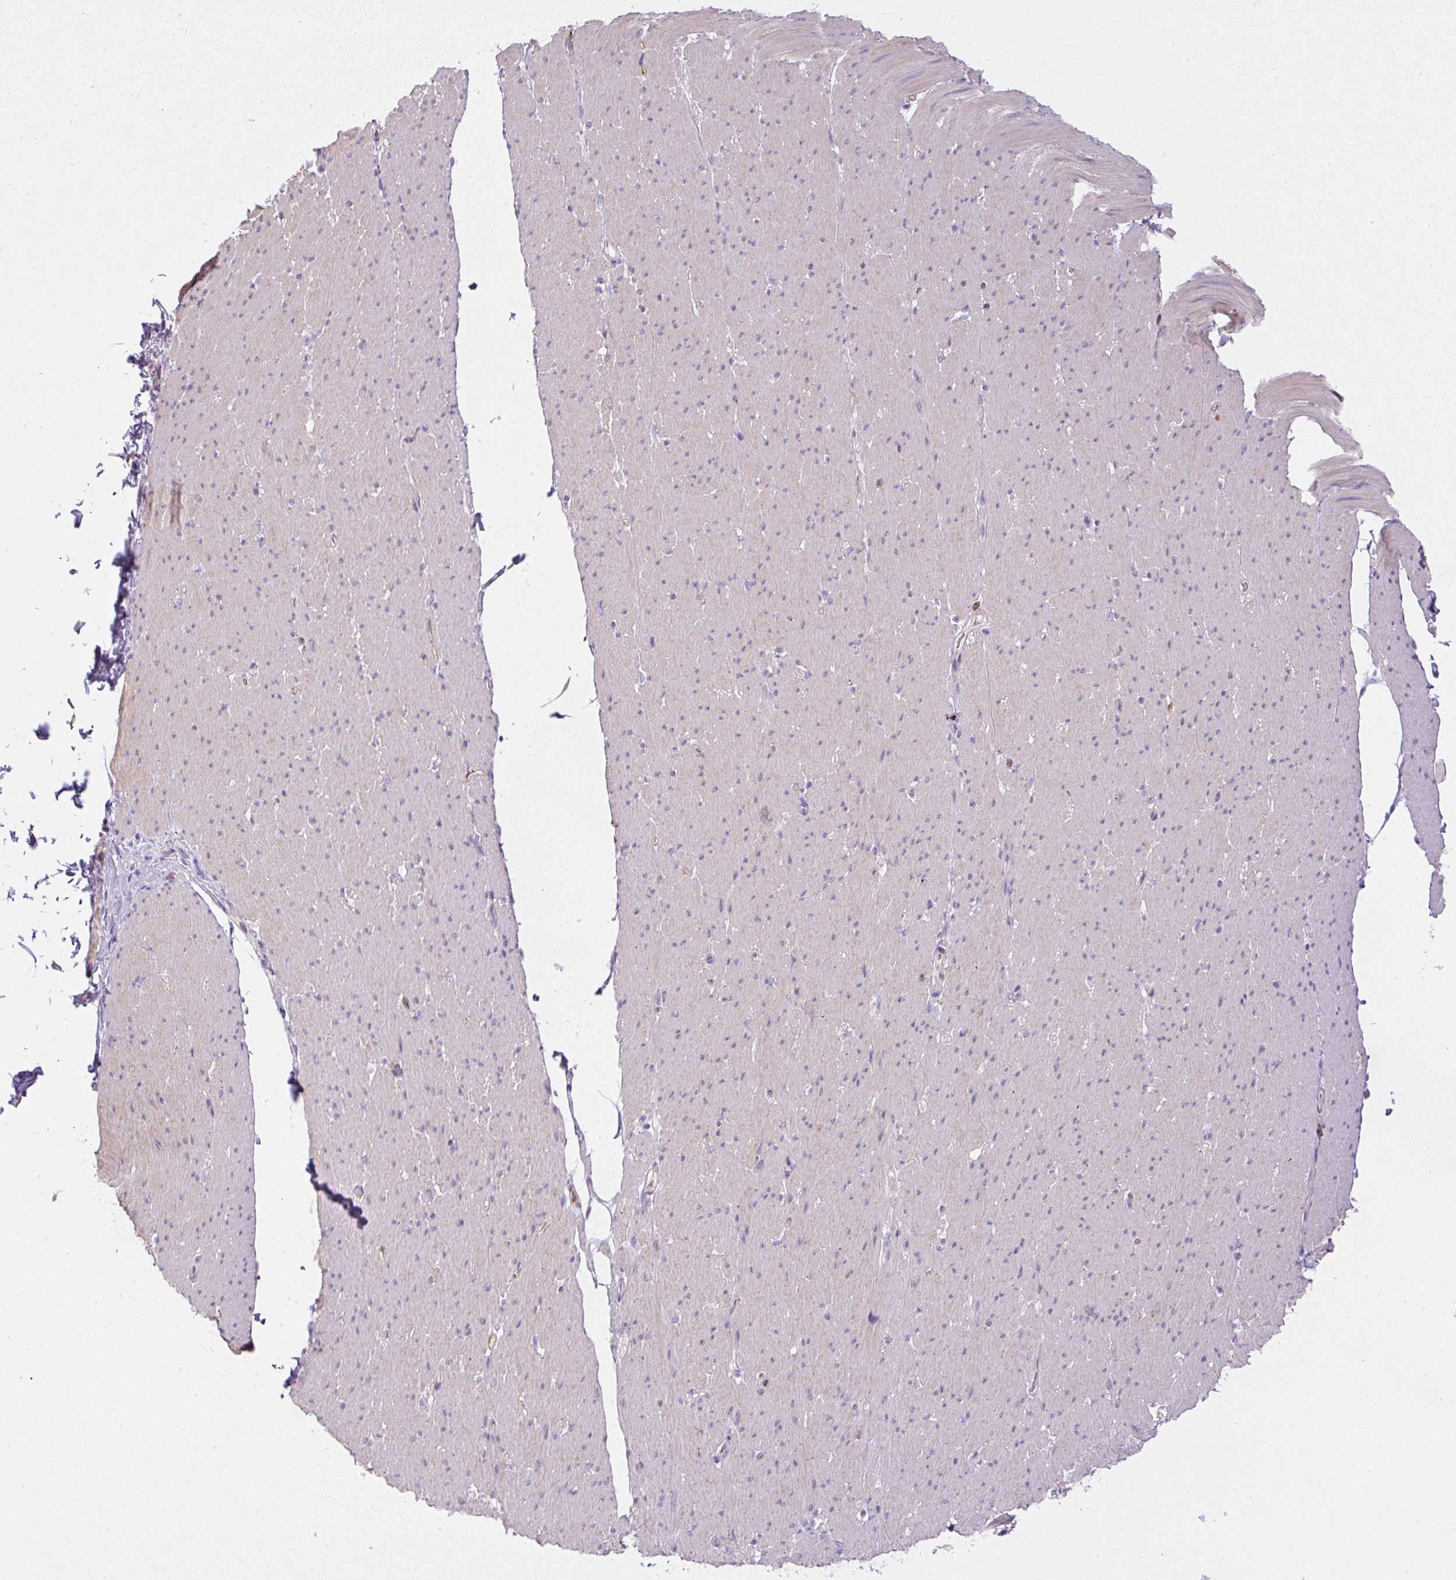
{"staining": {"intensity": "negative", "quantity": "none", "location": "none"}, "tissue": "smooth muscle", "cell_type": "Smooth muscle cells", "image_type": "normal", "snomed": [{"axis": "morphology", "description": "Normal tissue, NOS"}, {"axis": "topography", "description": "Smooth muscle"}, {"axis": "topography", "description": "Rectum"}], "caption": "Immunohistochemistry (IHC) micrograph of unremarkable smooth muscle: smooth muscle stained with DAB (3,3'-diaminobenzidine) shows no significant protein expression in smooth muscle cells.", "gene": "PIP5KL1", "patient": {"sex": "male", "age": 53}}